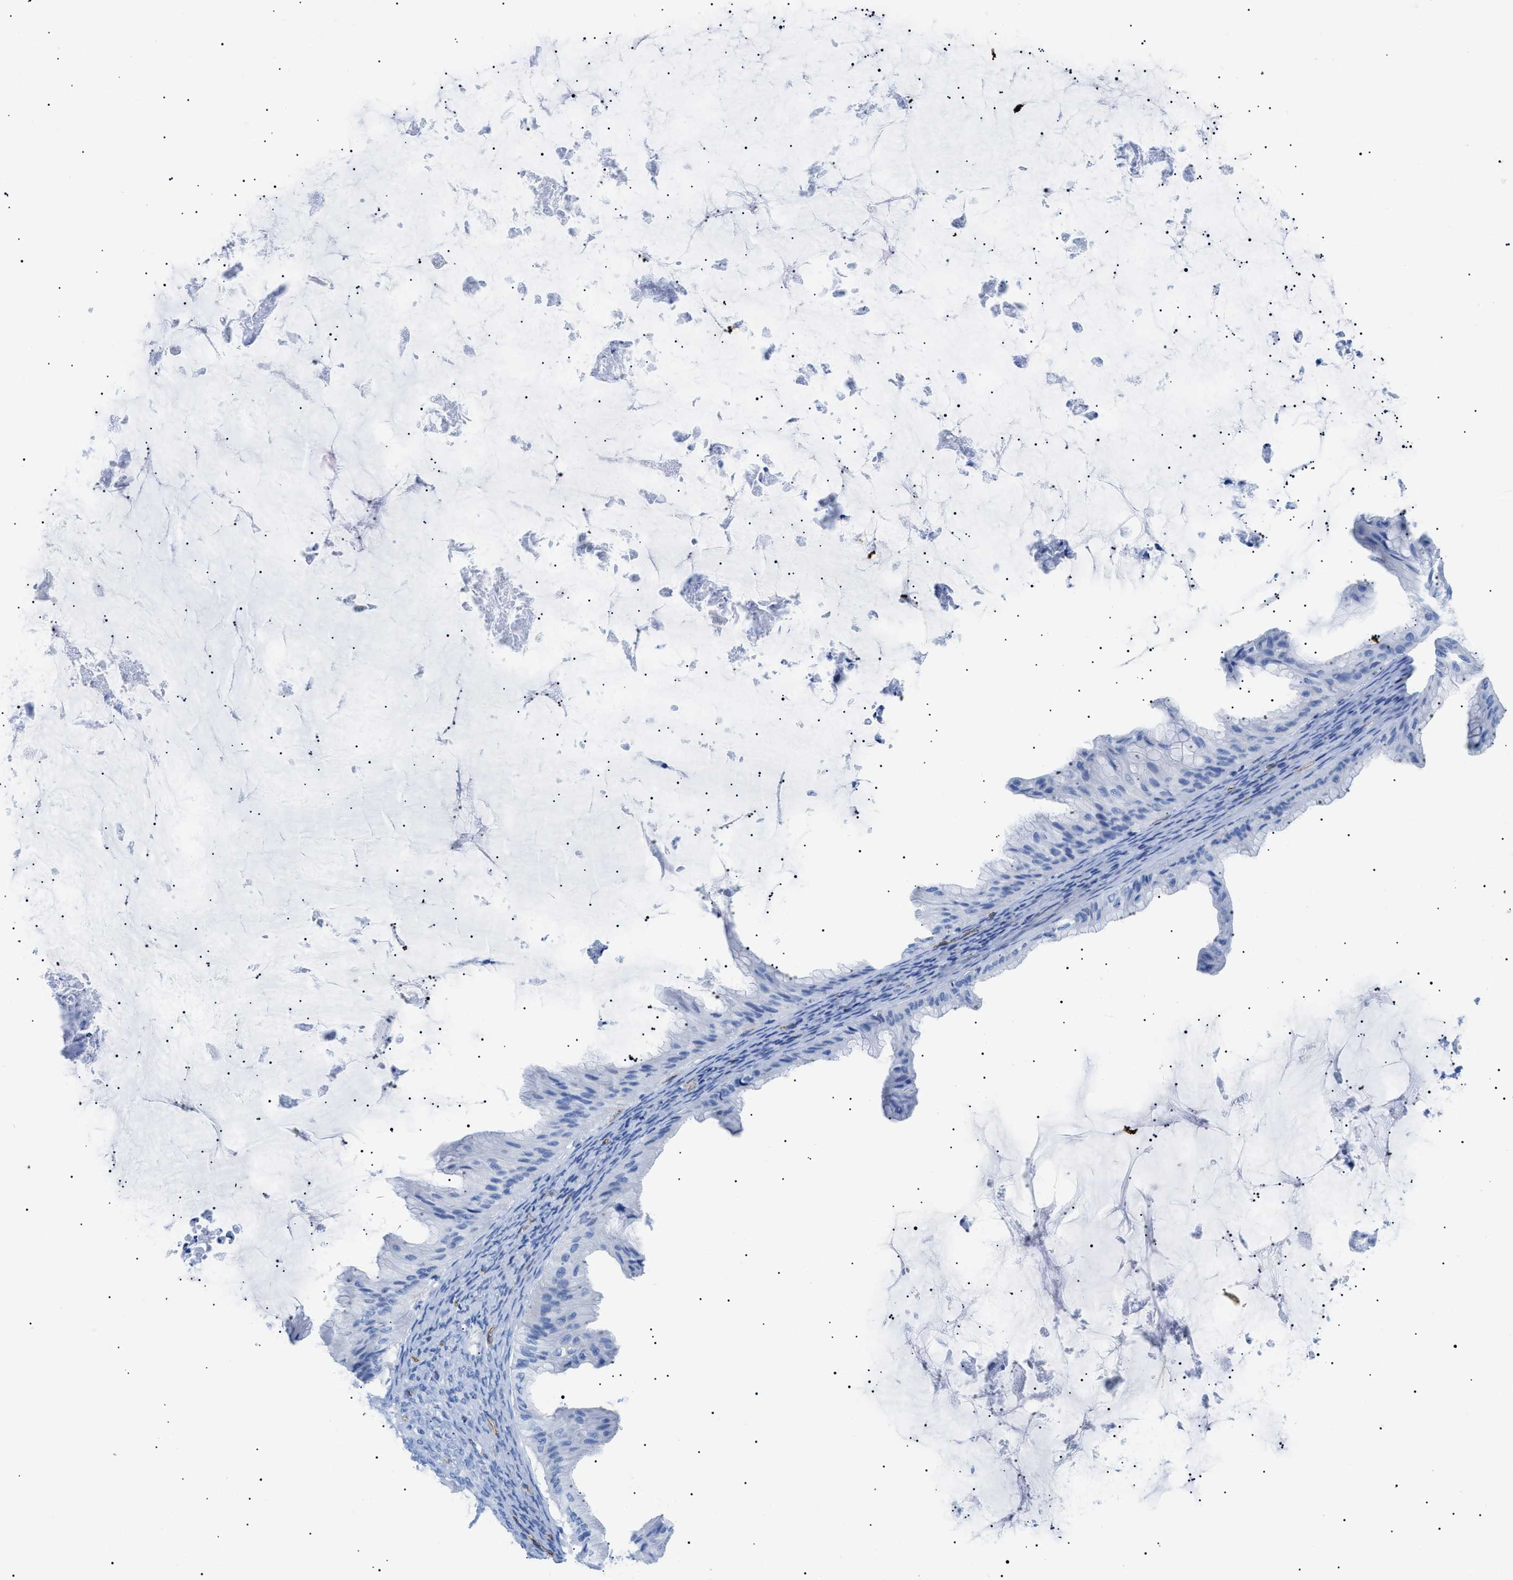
{"staining": {"intensity": "negative", "quantity": "none", "location": "none"}, "tissue": "ovarian cancer", "cell_type": "Tumor cells", "image_type": "cancer", "snomed": [{"axis": "morphology", "description": "Cystadenocarcinoma, mucinous, NOS"}, {"axis": "topography", "description": "Ovary"}], "caption": "High magnification brightfield microscopy of mucinous cystadenocarcinoma (ovarian) stained with DAB (3,3'-diaminobenzidine) (brown) and counterstained with hematoxylin (blue): tumor cells show no significant expression. (DAB IHC with hematoxylin counter stain).", "gene": "PODXL", "patient": {"sex": "female", "age": 61}}